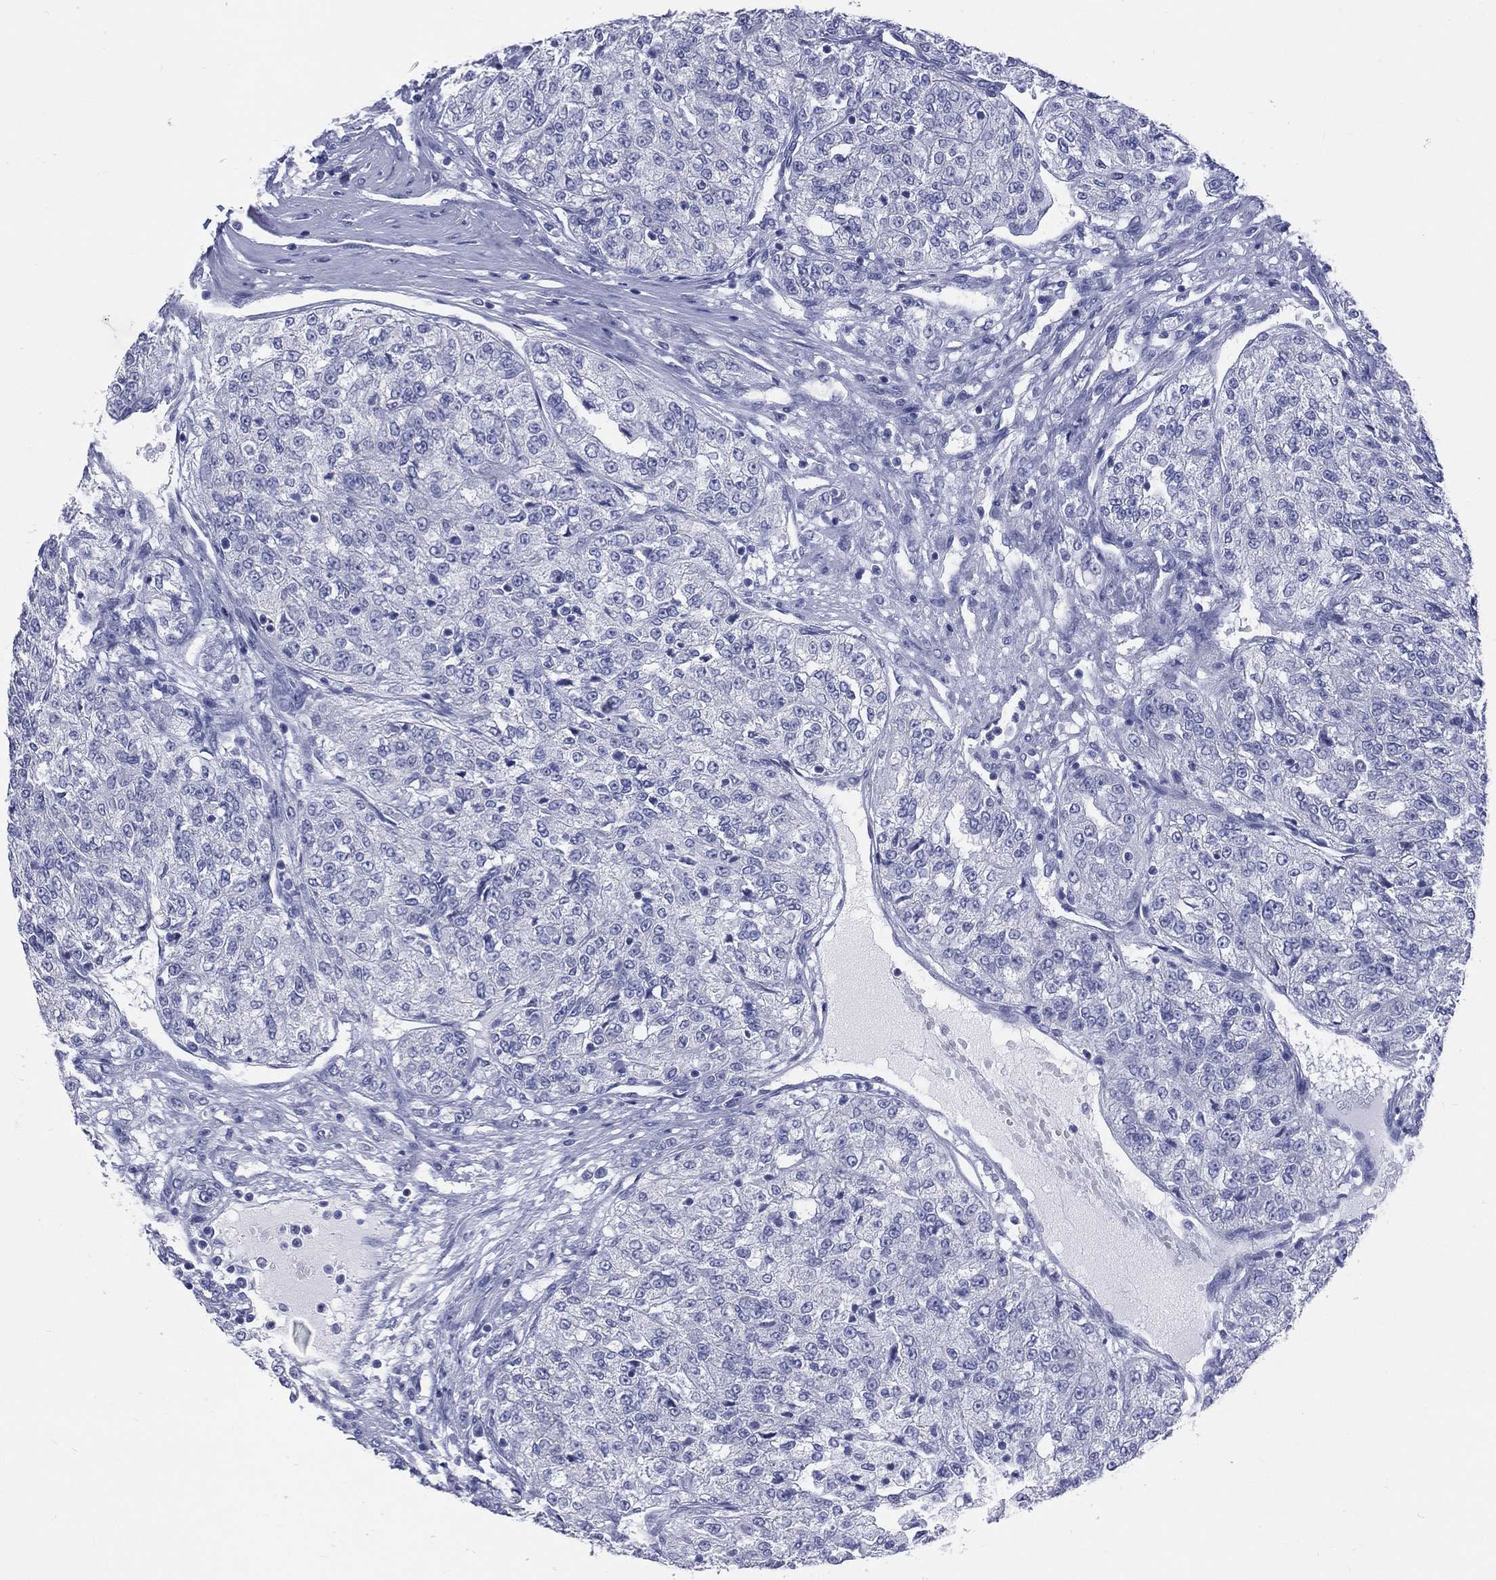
{"staining": {"intensity": "negative", "quantity": "none", "location": "none"}, "tissue": "renal cancer", "cell_type": "Tumor cells", "image_type": "cancer", "snomed": [{"axis": "morphology", "description": "Adenocarcinoma, NOS"}, {"axis": "topography", "description": "Kidney"}], "caption": "IHC of renal cancer shows no expression in tumor cells.", "gene": "MLLT10", "patient": {"sex": "female", "age": 63}}